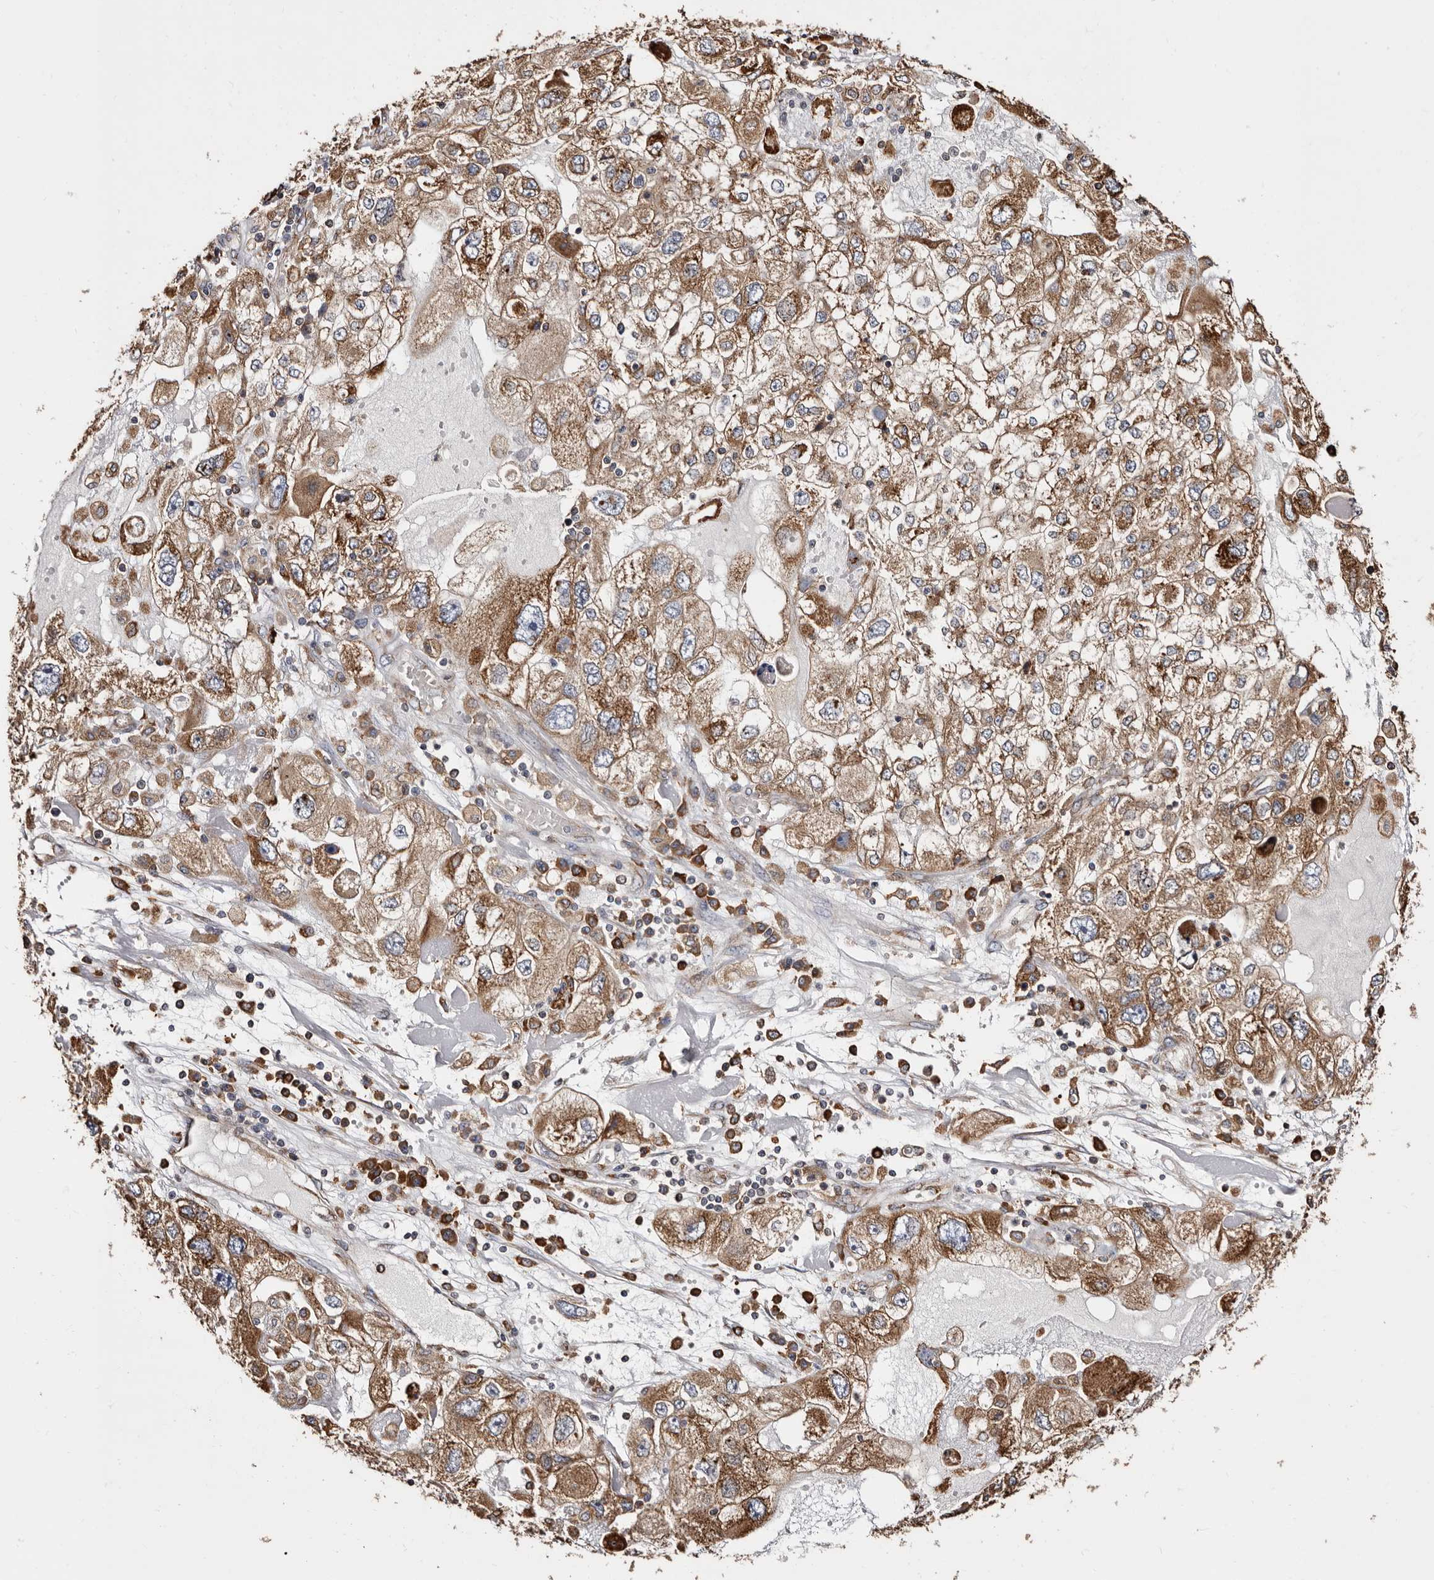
{"staining": {"intensity": "moderate", "quantity": ">75%", "location": "cytoplasmic/membranous"}, "tissue": "endometrial cancer", "cell_type": "Tumor cells", "image_type": "cancer", "snomed": [{"axis": "morphology", "description": "Adenocarcinoma, NOS"}, {"axis": "topography", "description": "Endometrium"}], "caption": "This photomicrograph displays adenocarcinoma (endometrial) stained with immunohistochemistry to label a protein in brown. The cytoplasmic/membranous of tumor cells show moderate positivity for the protein. Nuclei are counter-stained blue.", "gene": "ACBD6", "patient": {"sex": "female", "age": 49}}